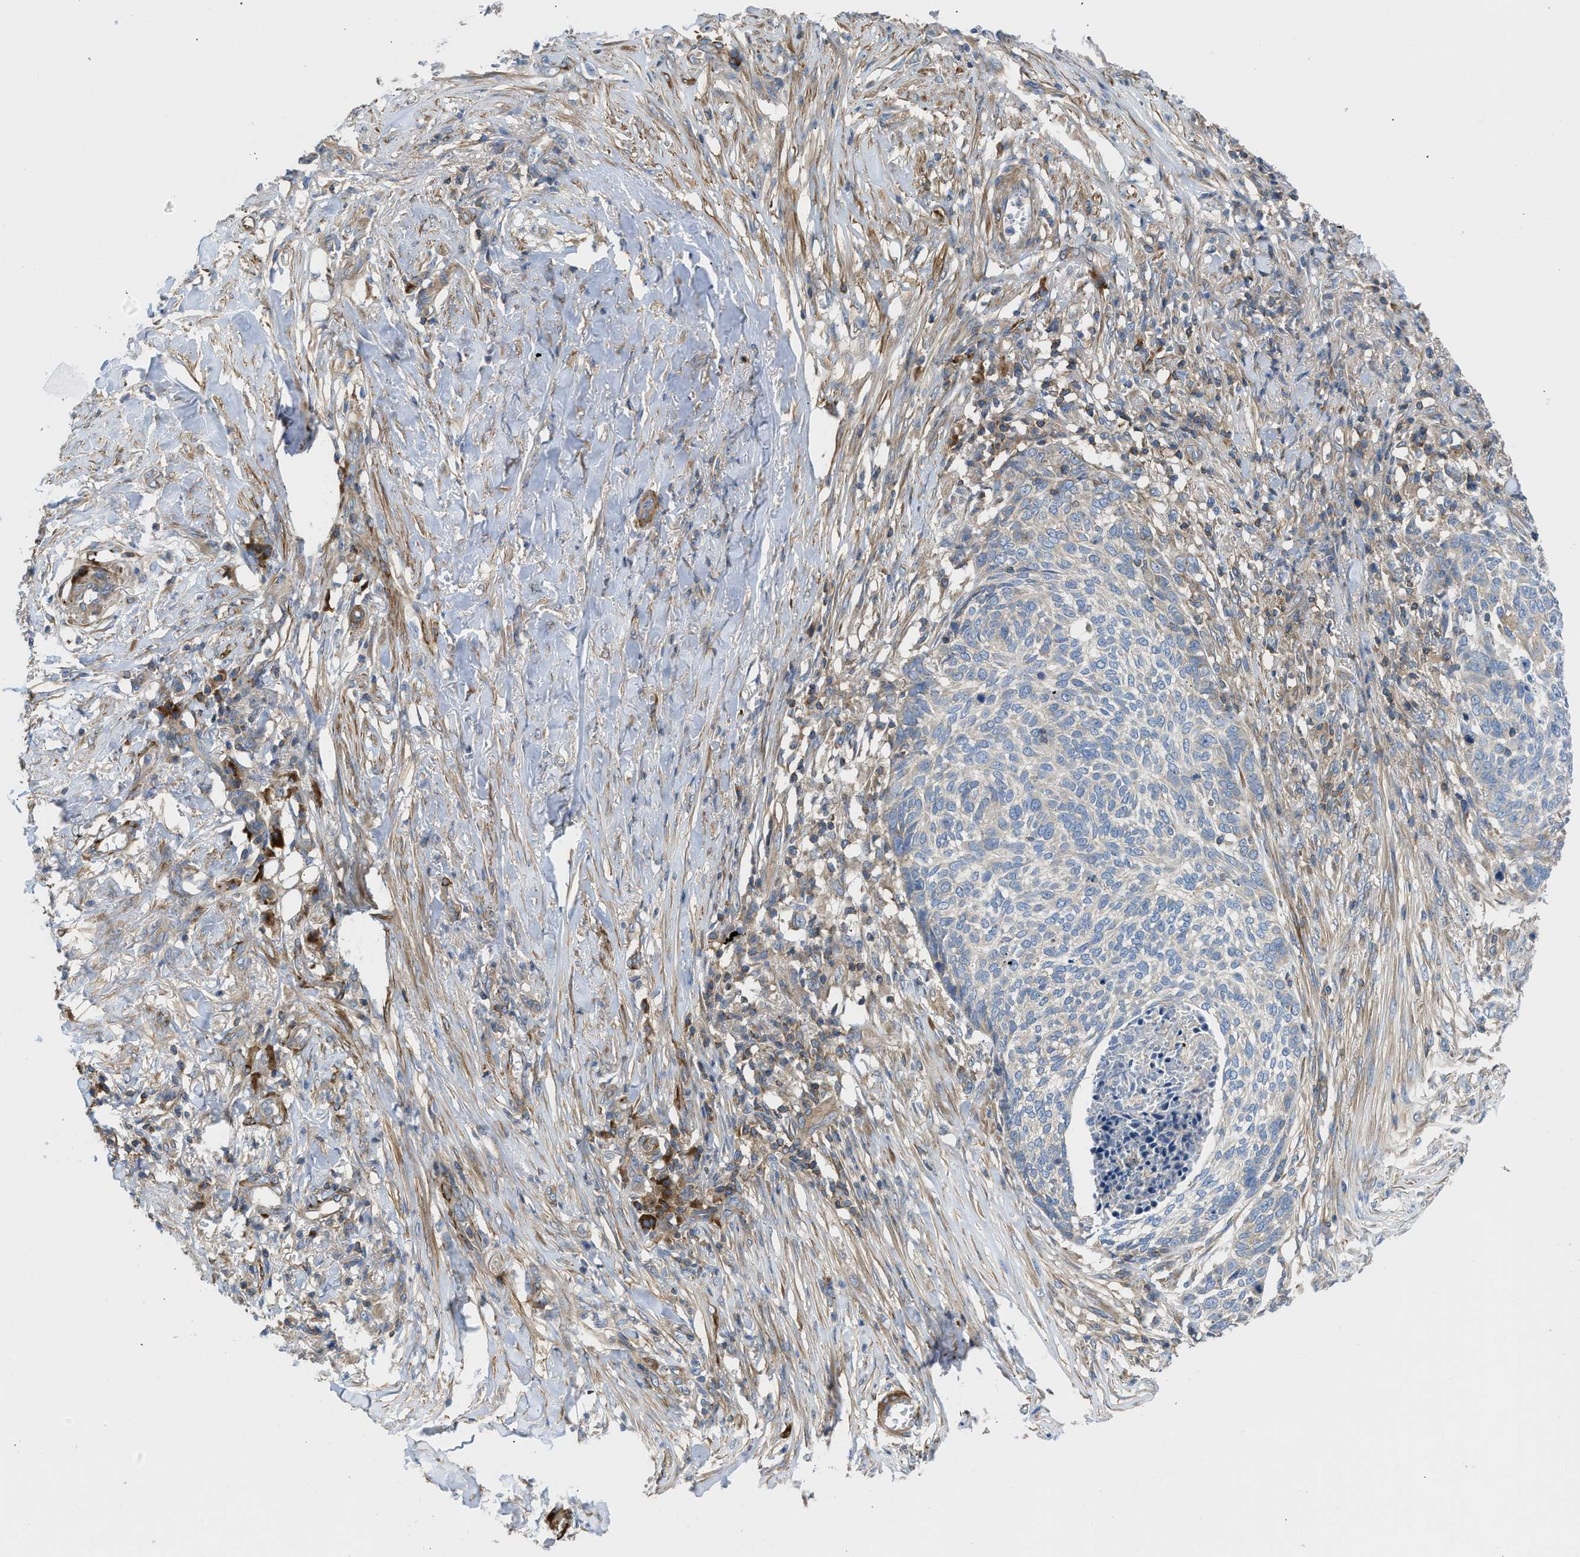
{"staining": {"intensity": "weak", "quantity": "<25%", "location": "cytoplasmic/membranous"}, "tissue": "skin cancer", "cell_type": "Tumor cells", "image_type": "cancer", "snomed": [{"axis": "morphology", "description": "Basal cell carcinoma"}, {"axis": "topography", "description": "Skin"}], "caption": "High power microscopy histopathology image of an immunohistochemistry (IHC) image of skin cancer (basal cell carcinoma), revealing no significant expression in tumor cells.", "gene": "CHKB", "patient": {"sex": "male", "age": 85}}